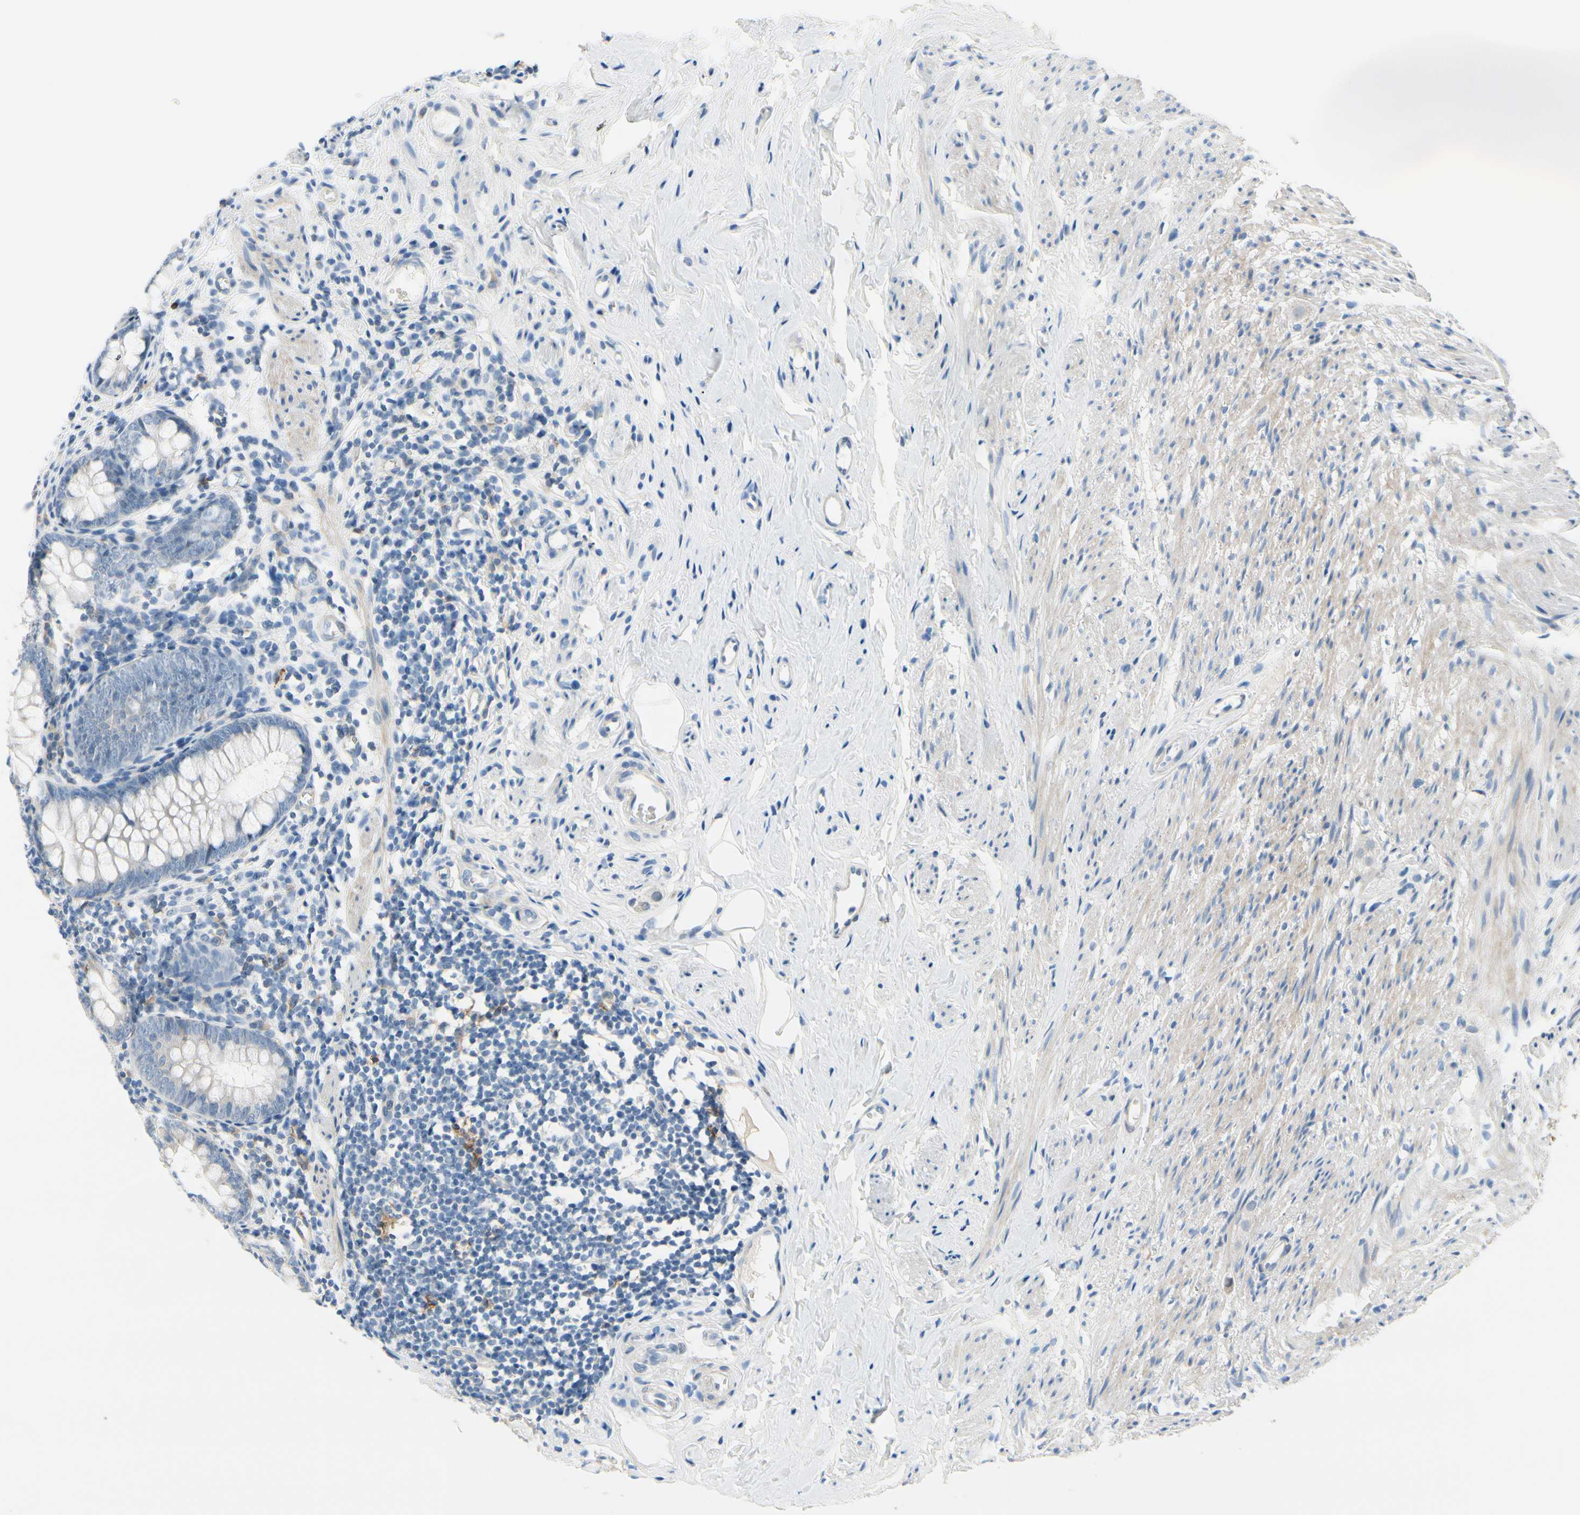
{"staining": {"intensity": "weak", "quantity": "<25%", "location": "cytoplasmic/membranous"}, "tissue": "appendix", "cell_type": "Glandular cells", "image_type": "normal", "snomed": [{"axis": "morphology", "description": "Normal tissue, NOS"}, {"axis": "topography", "description": "Appendix"}], "caption": "IHC of normal appendix reveals no expression in glandular cells. (DAB (3,3'-diaminobenzidine) immunohistochemistry (IHC) with hematoxylin counter stain).", "gene": "FCER2", "patient": {"sex": "female", "age": 77}}